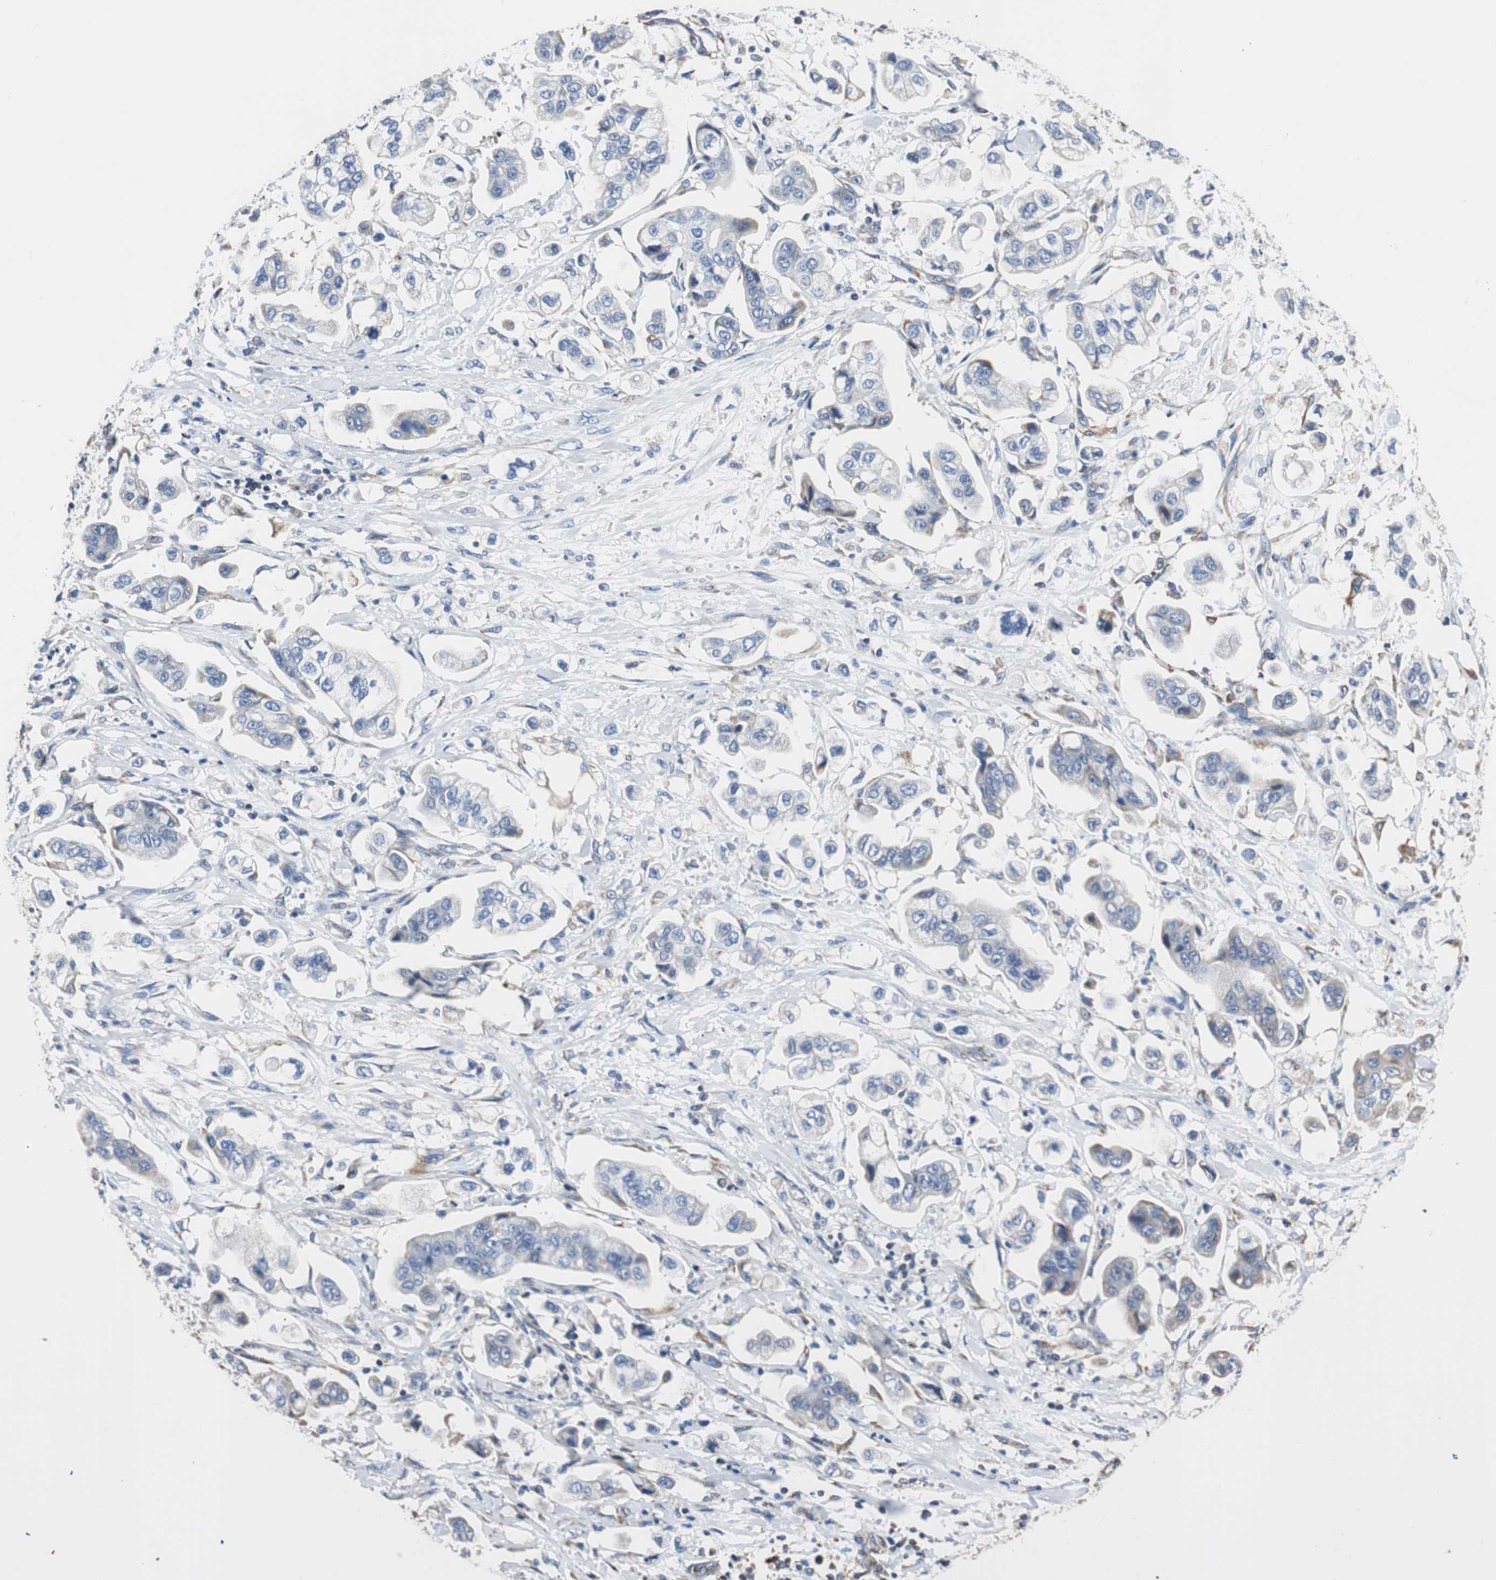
{"staining": {"intensity": "negative", "quantity": "none", "location": "none"}, "tissue": "stomach cancer", "cell_type": "Tumor cells", "image_type": "cancer", "snomed": [{"axis": "morphology", "description": "Adenocarcinoma, NOS"}, {"axis": "topography", "description": "Stomach"}], "caption": "Immunohistochemistry of stomach cancer (adenocarcinoma) shows no staining in tumor cells.", "gene": "PCK1", "patient": {"sex": "male", "age": 62}}